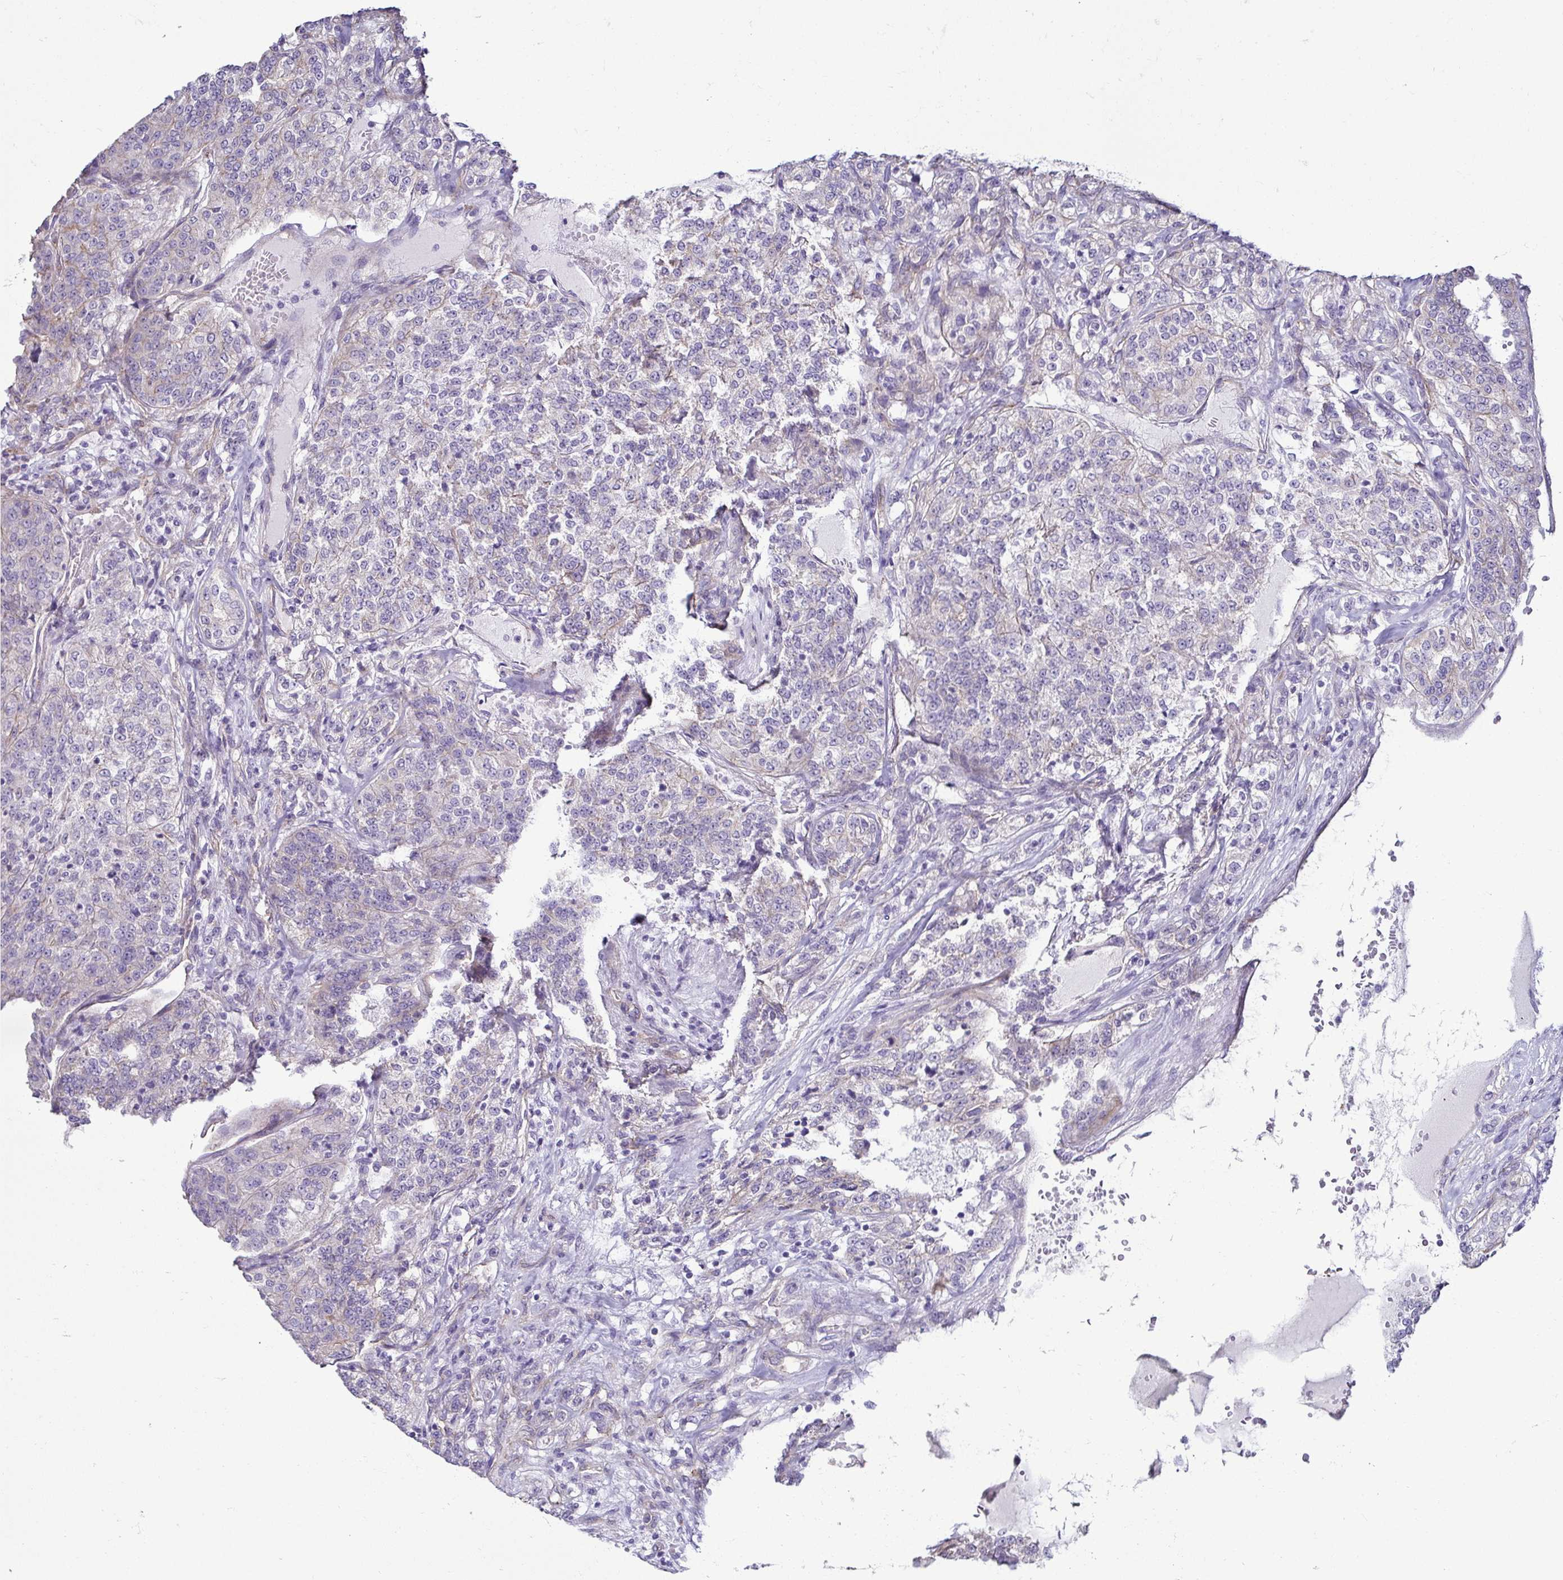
{"staining": {"intensity": "negative", "quantity": "none", "location": "none"}, "tissue": "renal cancer", "cell_type": "Tumor cells", "image_type": "cancer", "snomed": [{"axis": "morphology", "description": "Adenocarcinoma, NOS"}, {"axis": "topography", "description": "Kidney"}], "caption": "IHC of human renal cancer (adenocarcinoma) shows no expression in tumor cells.", "gene": "CASP14", "patient": {"sex": "female", "age": 63}}